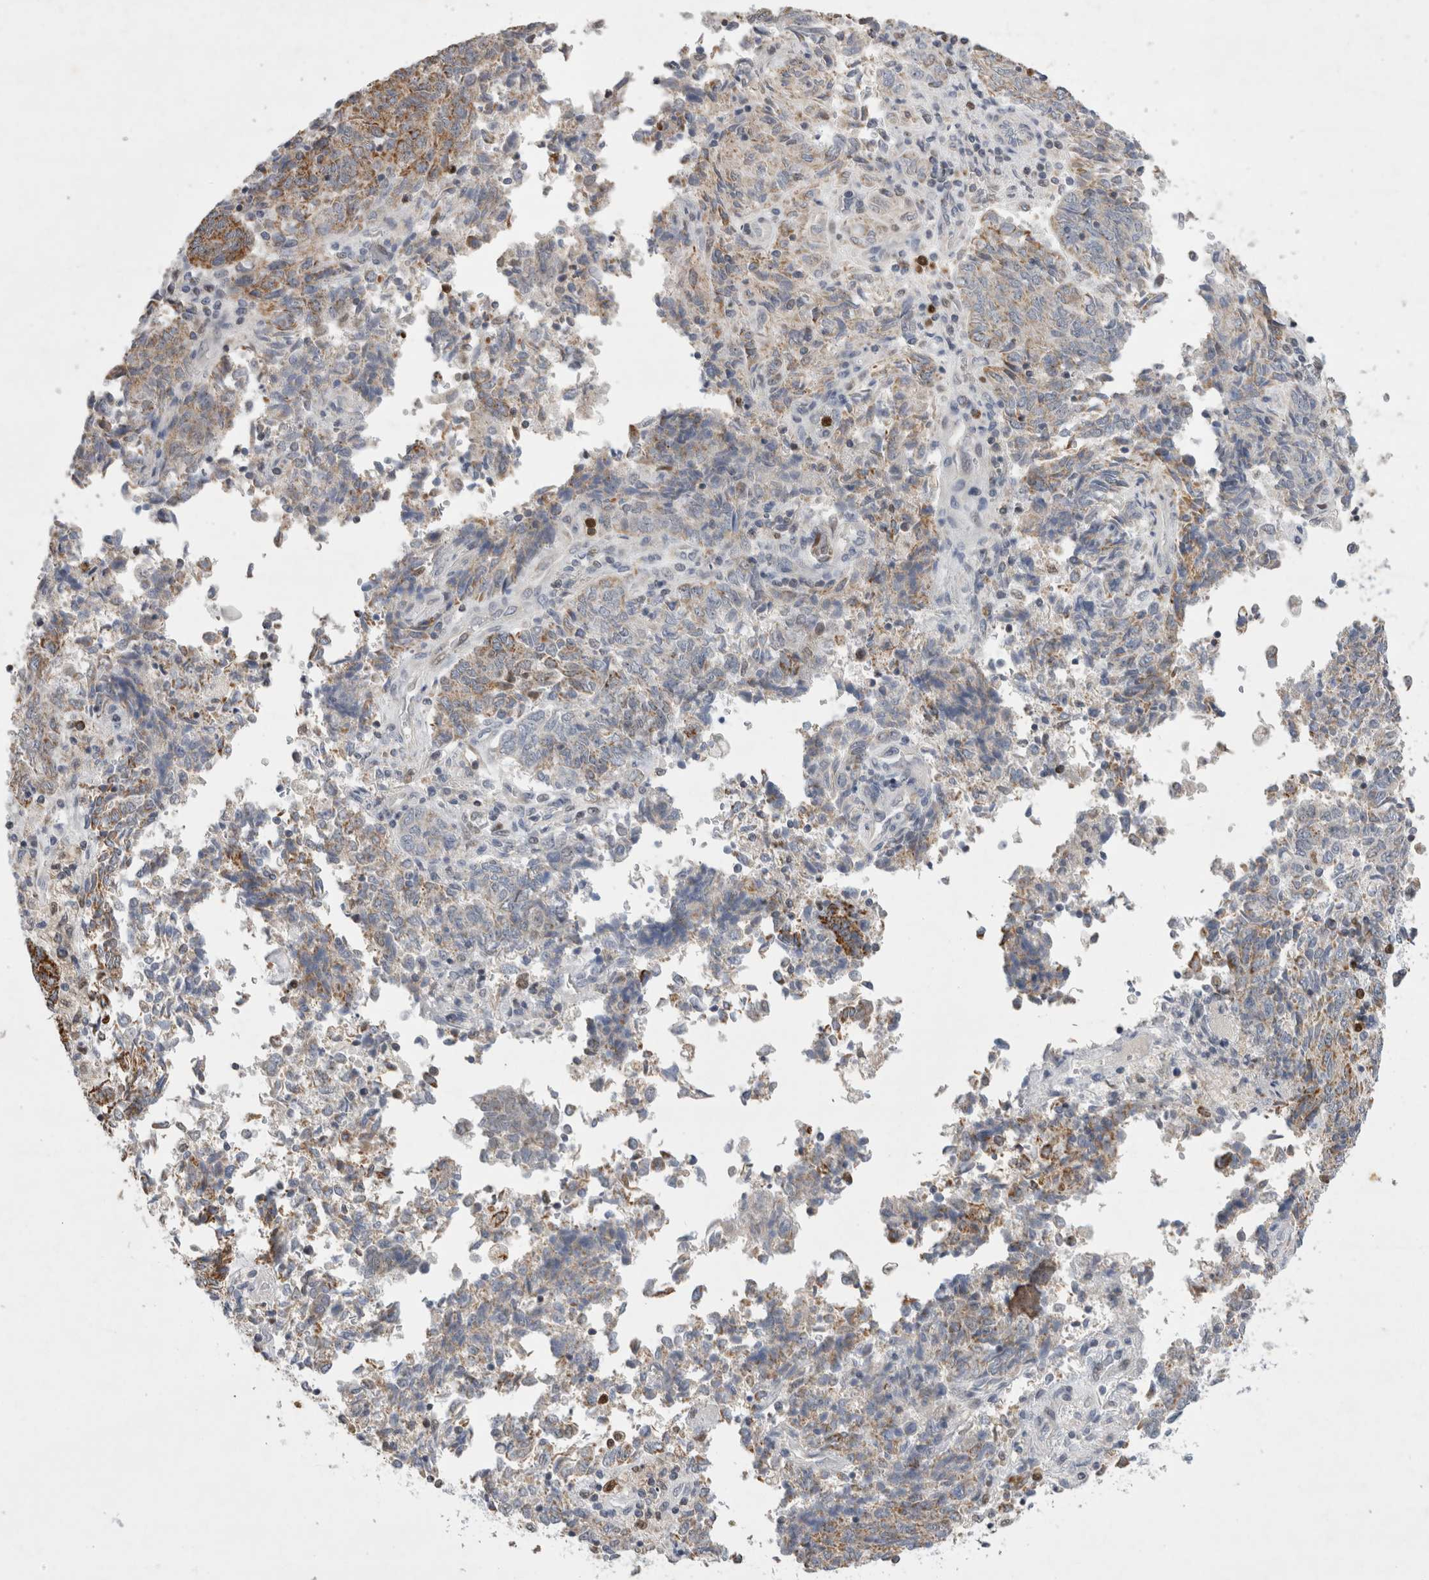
{"staining": {"intensity": "moderate", "quantity": ">75%", "location": "cytoplasmic/membranous"}, "tissue": "endometrial cancer", "cell_type": "Tumor cells", "image_type": "cancer", "snomed": [{"axis": "morphology", "description": "Adenocarcinoma, NOS"}, {"axis": "topography", "description": "Endometrium"}], "caption": "Human adenocarcinoma (endometrial) stained with a brown dye reveals moderate cytoplasmic/membranous positive positivity in about >75% of tumor cells.", "gene": "AGMAT", "patient": {"sex": "female", "age": 80}}